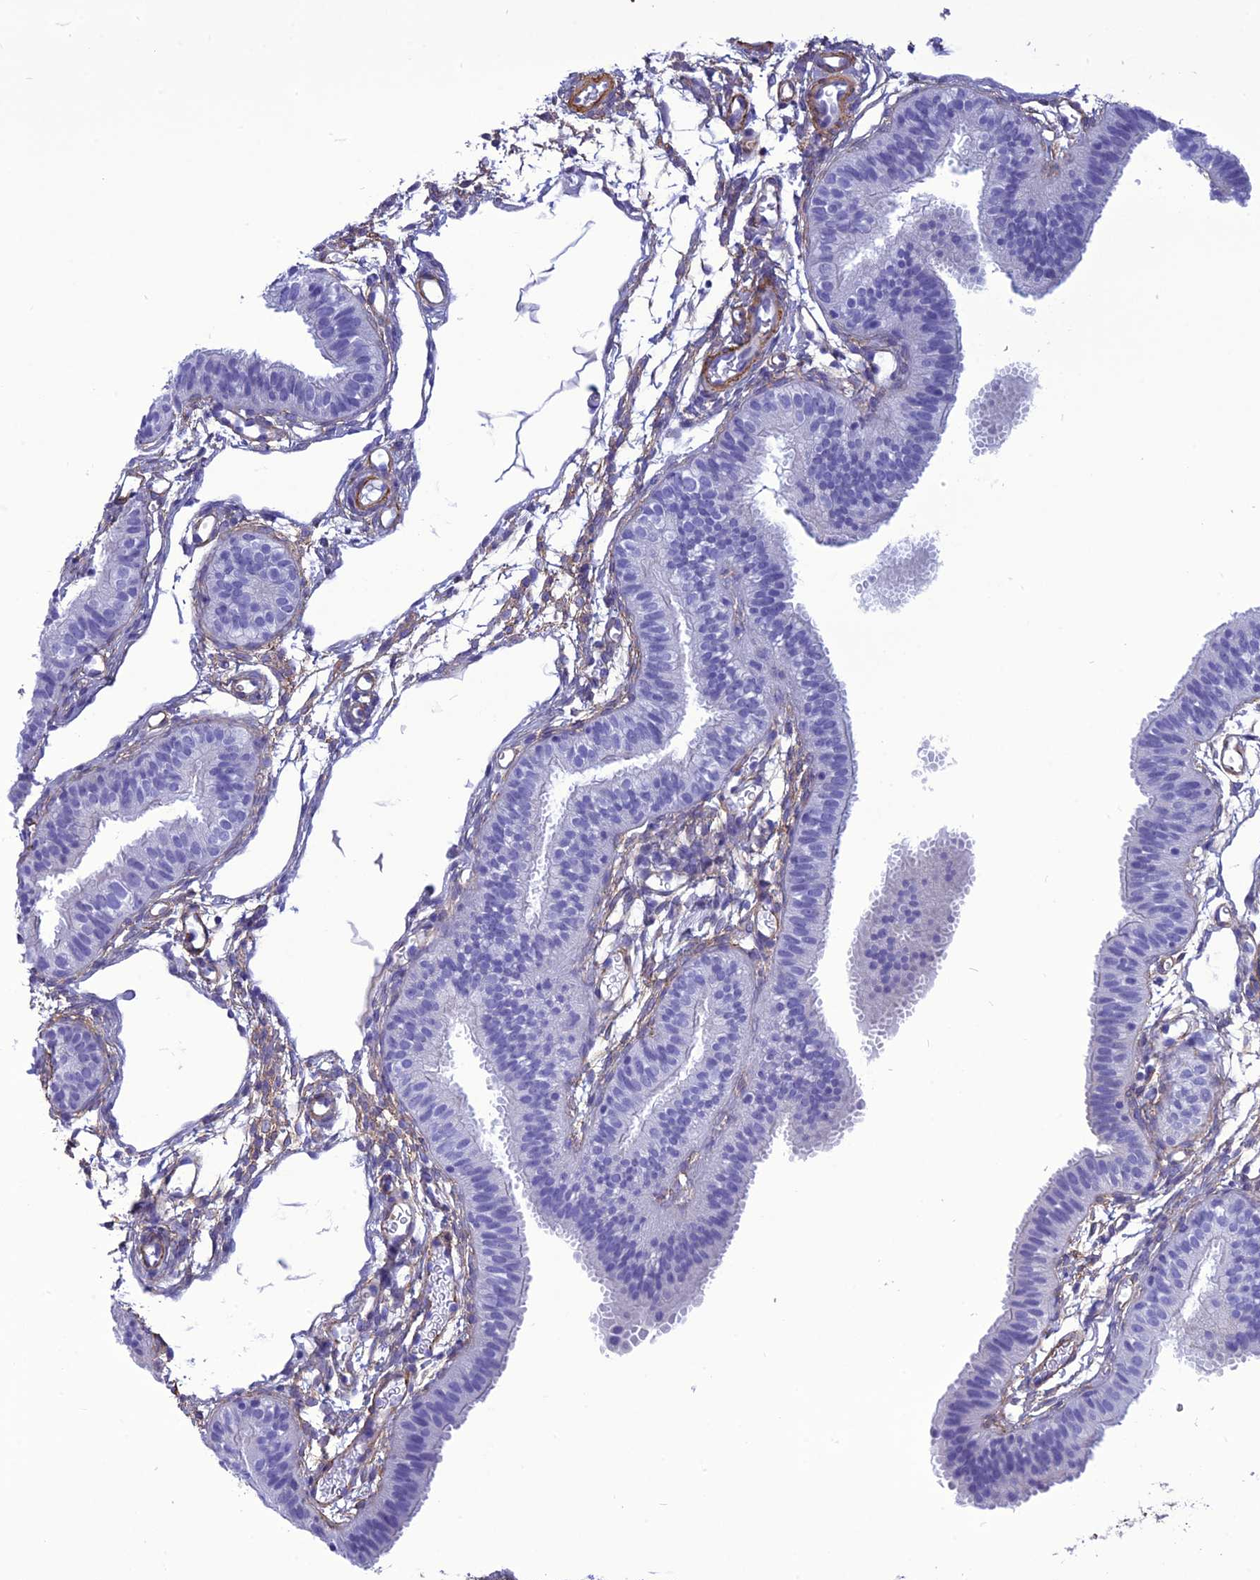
{"staining": {"intensity": "negative", "quantity": "none", "location": "none"}, "tissue": "fallopian tube", "cell_type": "Glandular cells", "image_type": "normal", "snomed": [{"axis": "morphology", "description": "Normal tissue, NOS"}, {"axis": "topography", "description": "Fallopian tube"}], "caption": "Immunohistochemistry image of unremarkable fallopian tube stained for a protein (brown), which demonstrates no staining in glandular cells.", "gene": "NKD1", "patient": {"sex": "female", "age": 35}}